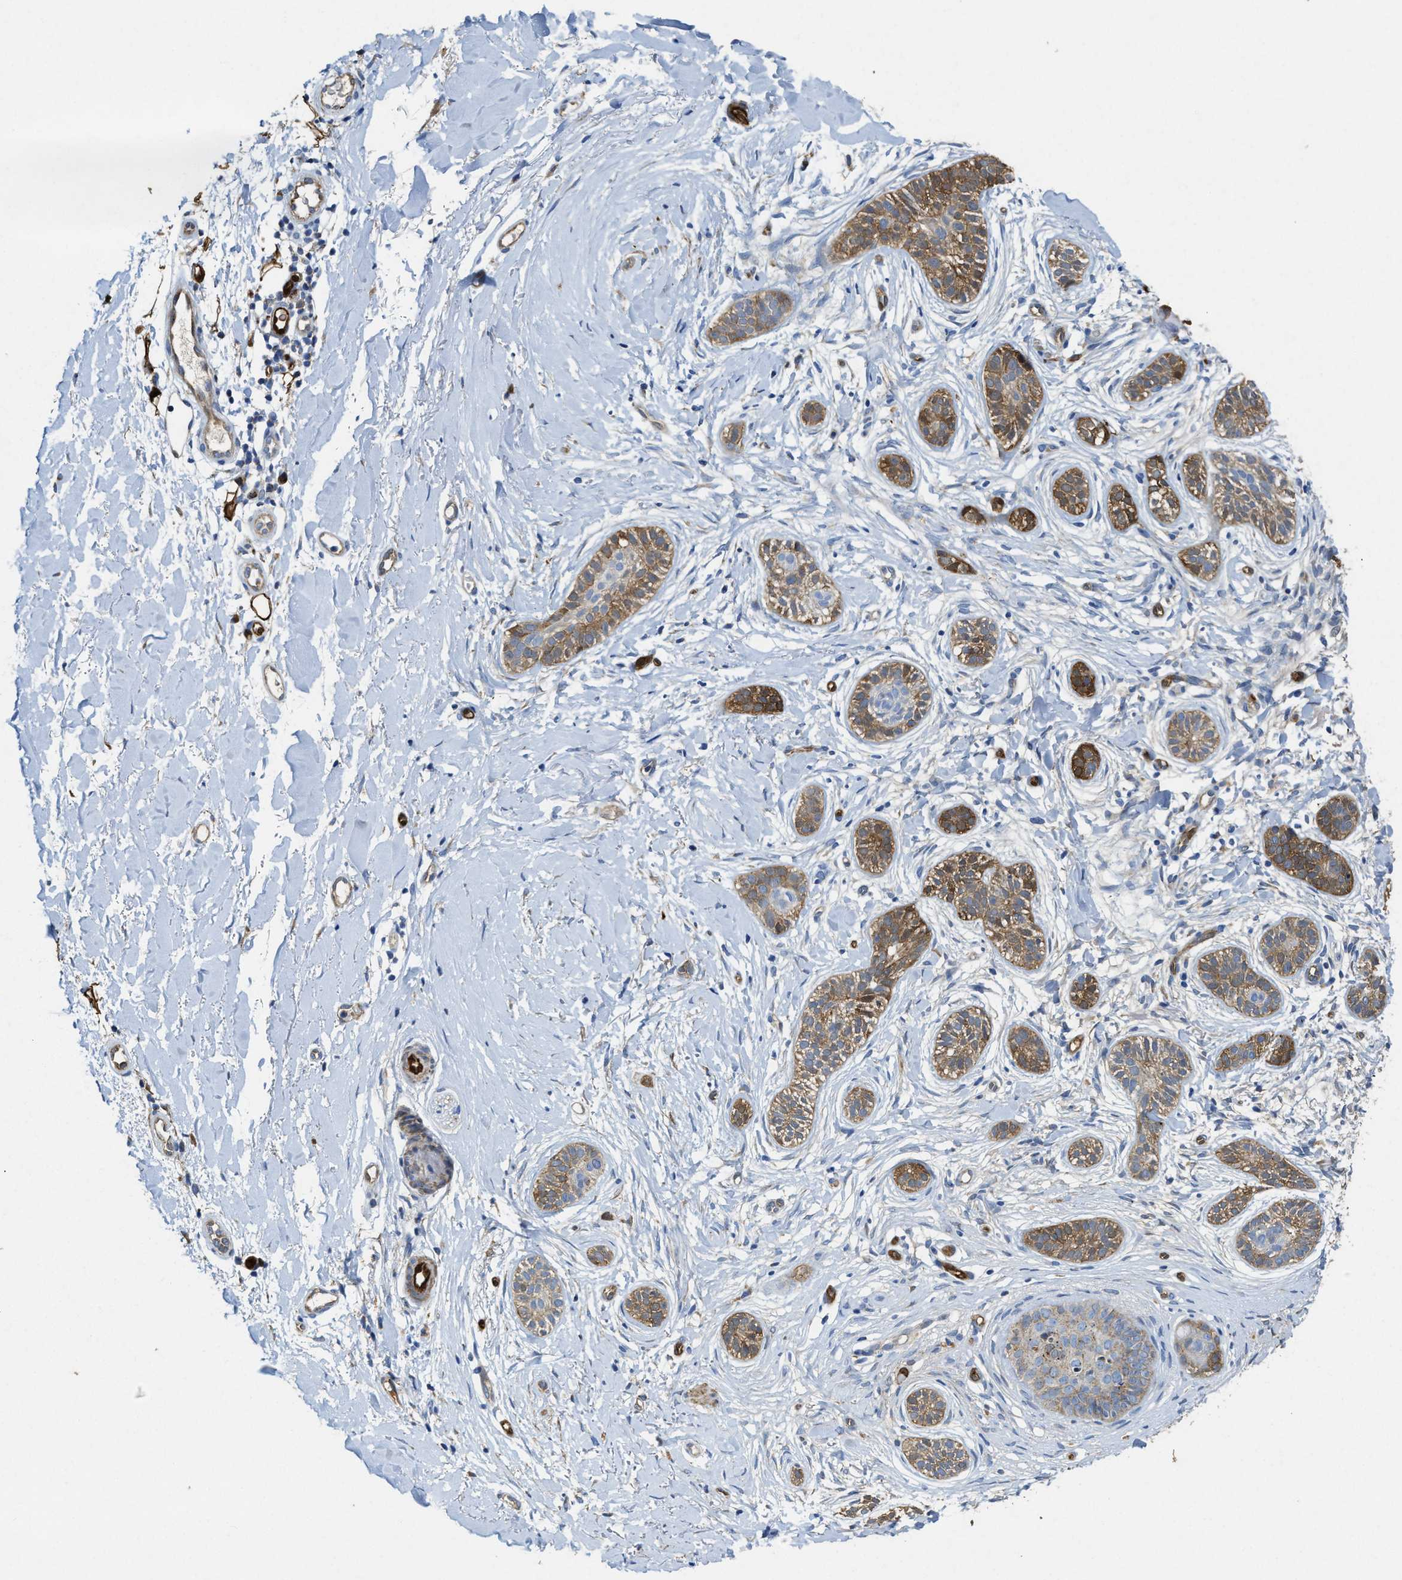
{"staining": {"intensity": "moderate", "quantity": ">75%", "location": "cytoplasmic/membranous"}, "tissue": "skin cancer", "cell_type": "Tumor cells", "image_type": "cancer", "snomed": [{"axis": "morphology", "description": "Normal tissue, NOS"}, {"axis": "morphology", "description": "Basal cell carcinoma"}, {"axis": "topography", "description": "Skin"}], "caption": "An immunohistochemistry (IHC) micrograph of tumor tissue is shown. Protein staining in brown highlights moderate cytoplasmic/membranous positivity in skin cancer within tumor cells. Nuclei are stained in blue.", "gene": "ASS1", "patient": {"sex": "male", "age": 63}}